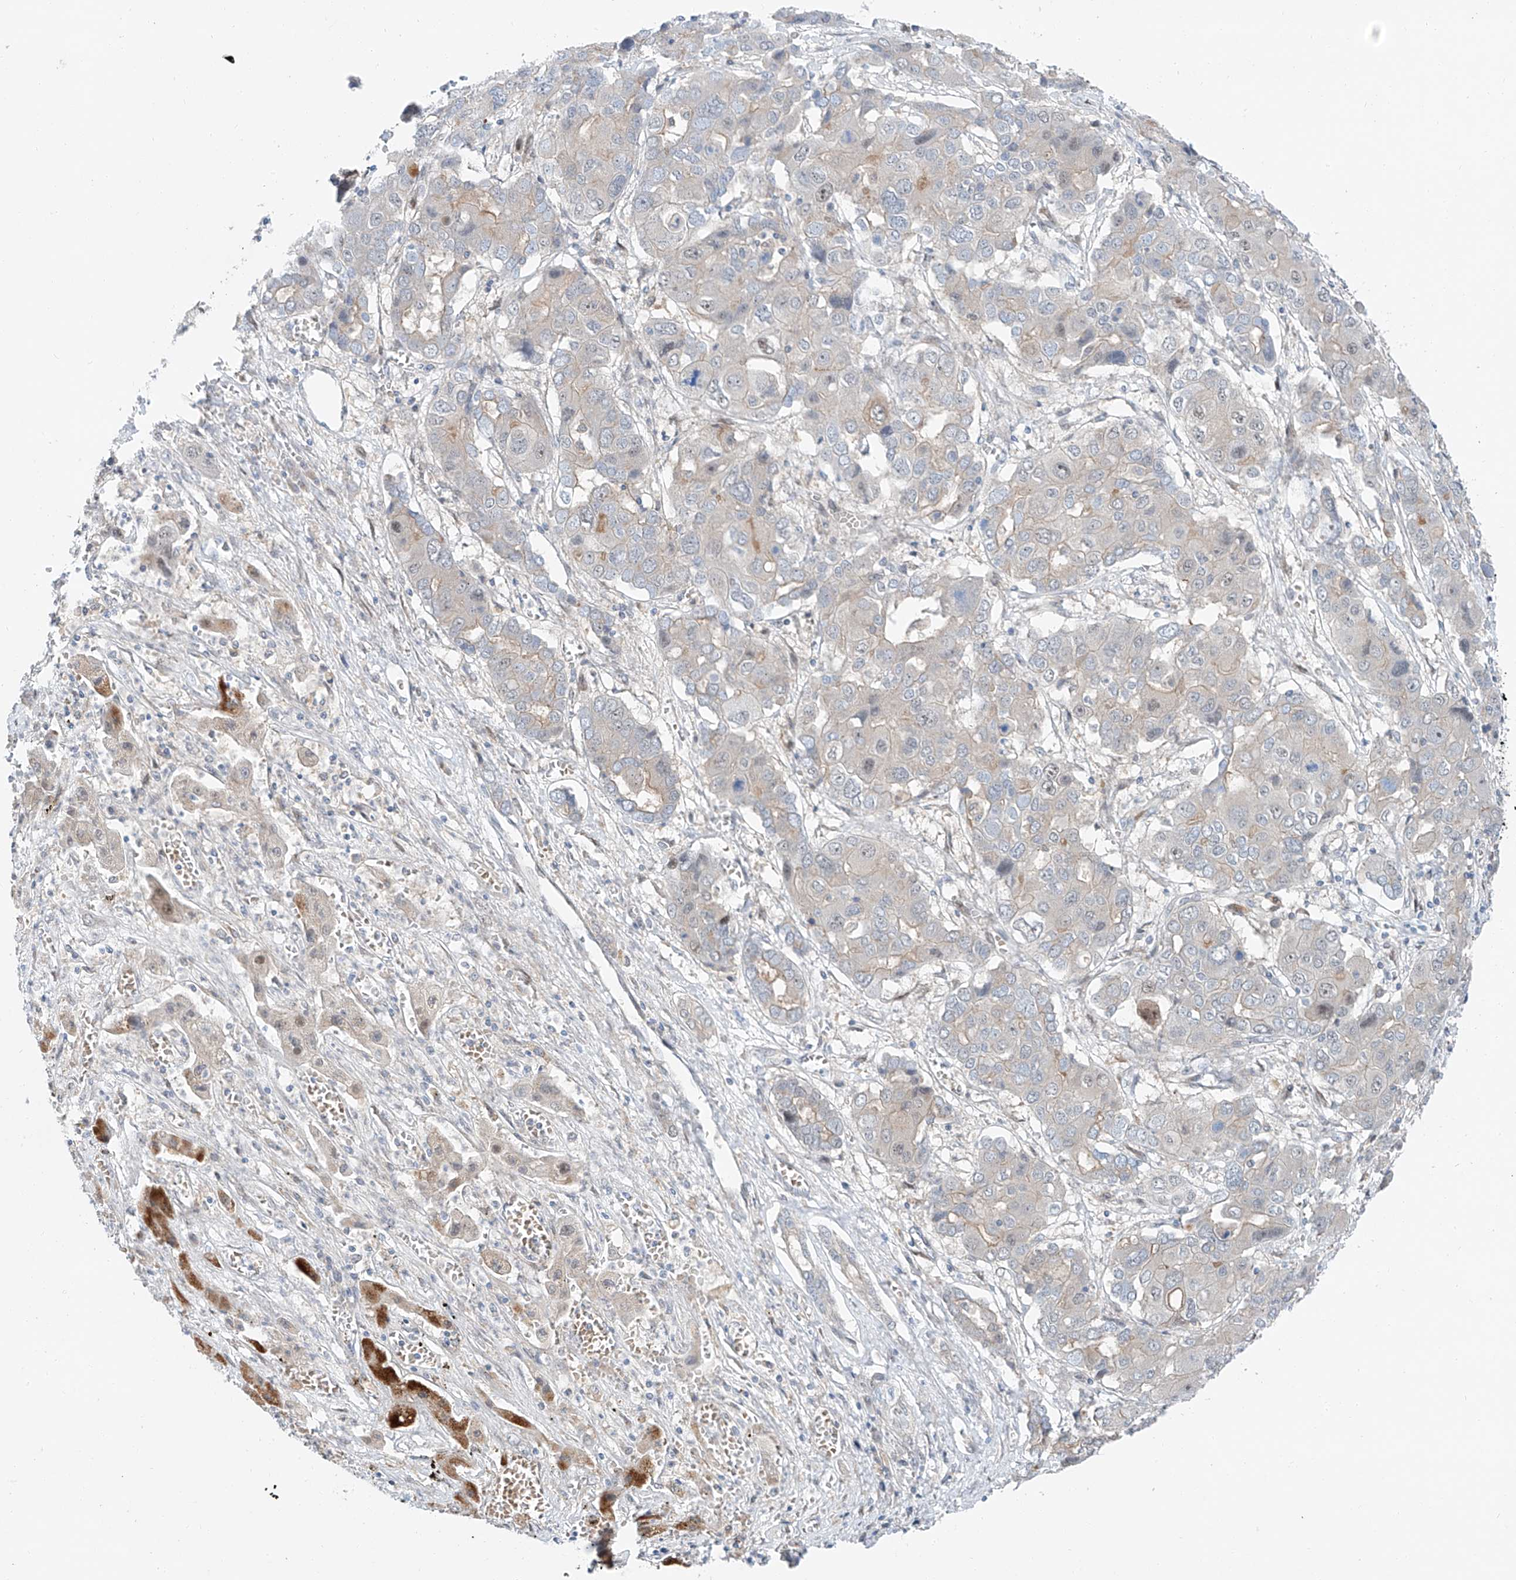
{"staining": {"intensity": "weak", "quantity": "<25%", "location": "cytoplasmic/membranous"}, "tissue": "liver cancer", "cell_type": "Tumor cells", "image_type": "cancer", "snomed": [{"axis": "morphology", "description": "Cholangiocarcinoma"}, {"axis": "topography", "description": "Liver"}], "caption": "The immunohistochemistry (IHC) photomicrograph has no significant staining in tumor cells of liver cholangiocarcinoma tissue.", "gene": "CLDND1", "patient": {"sex": "male", "age": 67}}